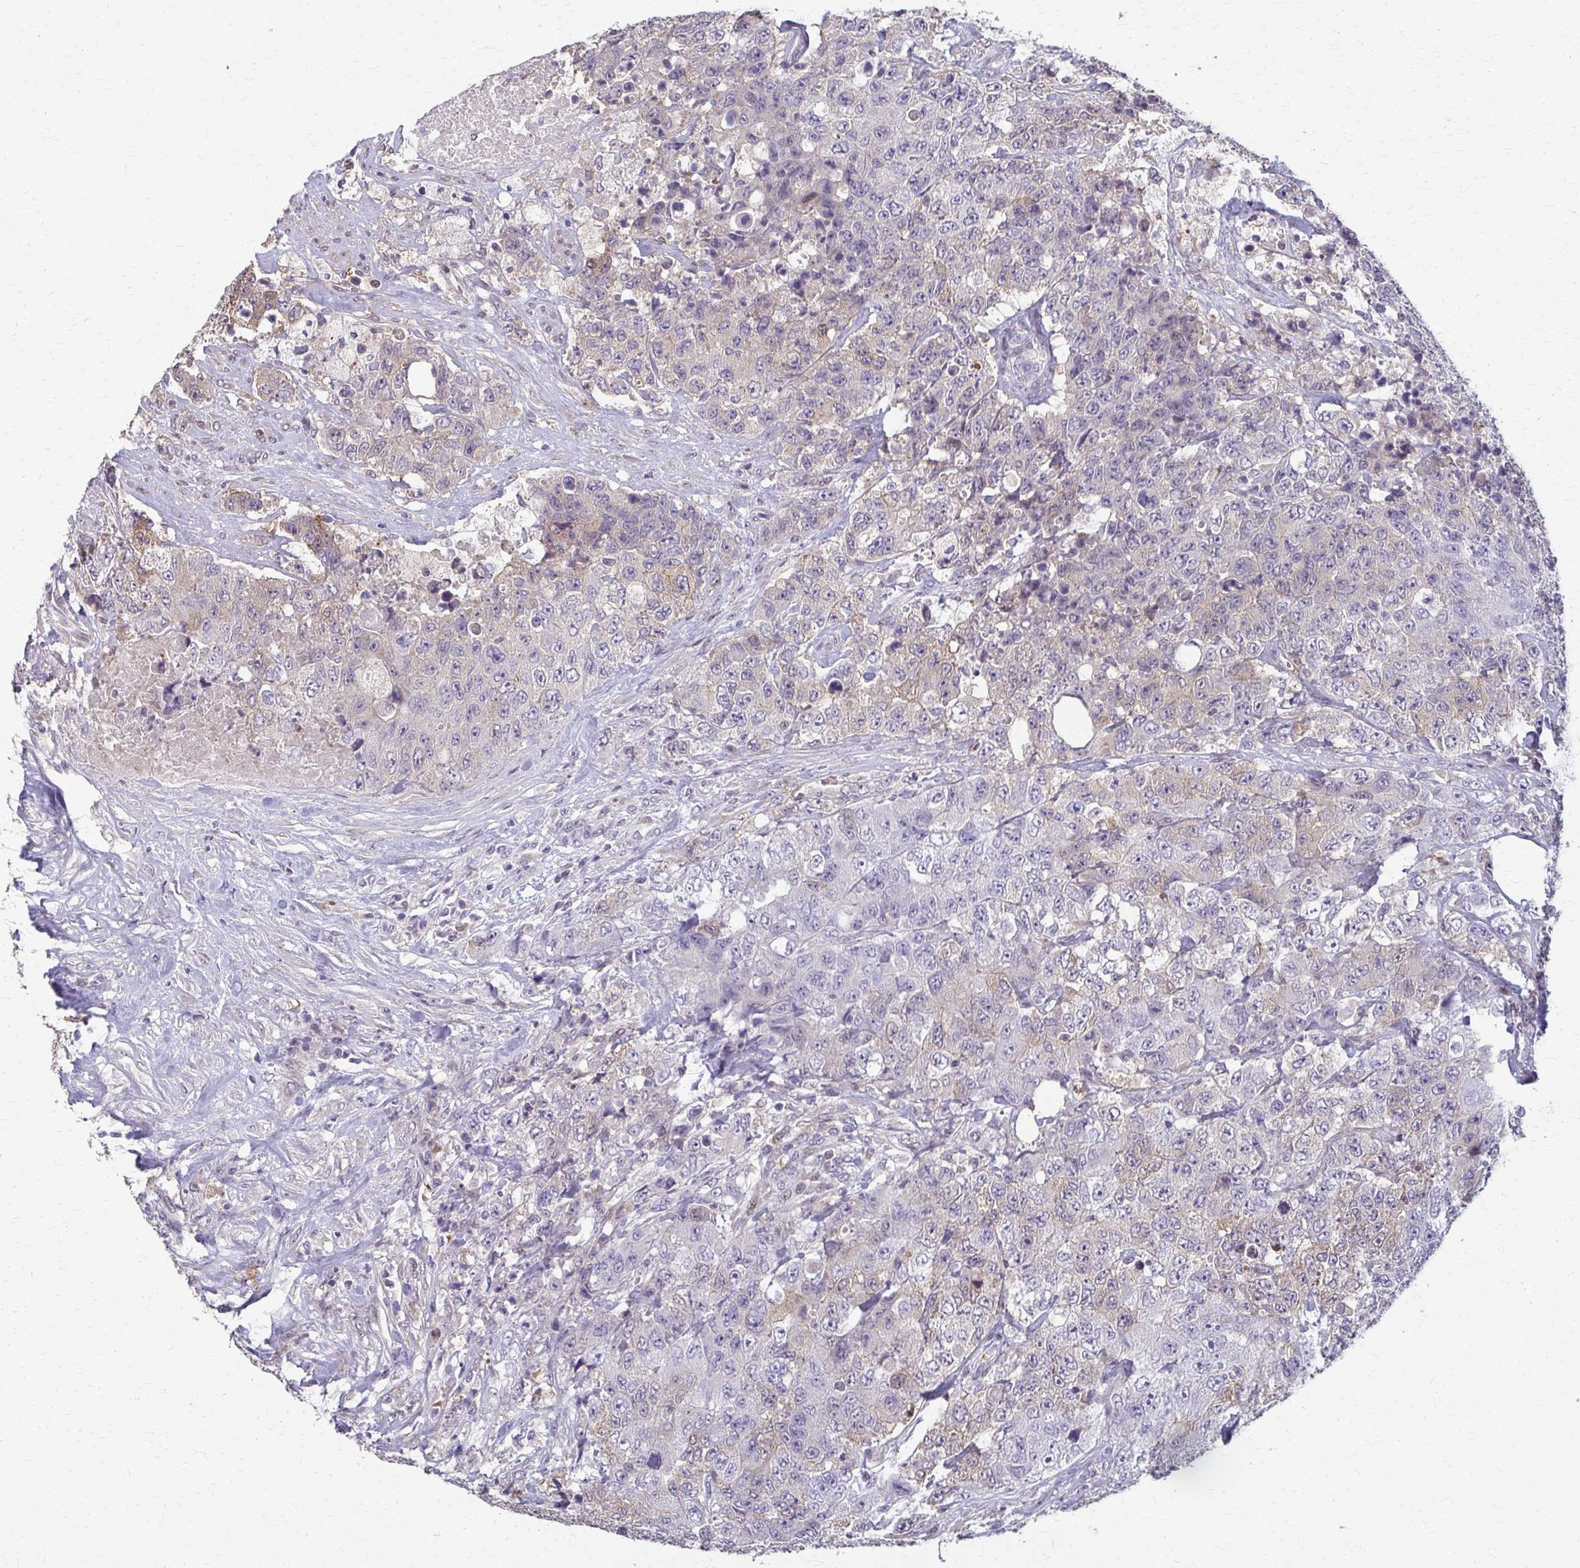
{"staining": {"intensity": "weak", "quantity": "<25%", "location": "cytoplasmic/membranous"}, "tissue": "urothelial cancer", "cell_type": "Tumor cells", "image_type": "cancer", "snomed": [{"axis": "morphology", "description": "Urothelial carcinoma, High grade"}, {"axis": "topography", "description": "Urinary bladder"}], "caption": "Immunohistochemistry (IHC) of high-grade urothelial carcinoma exhibits no positivity in tumor cells.", "gene": "ZNF34", "patient": {"sex": "female", "age": 78}}